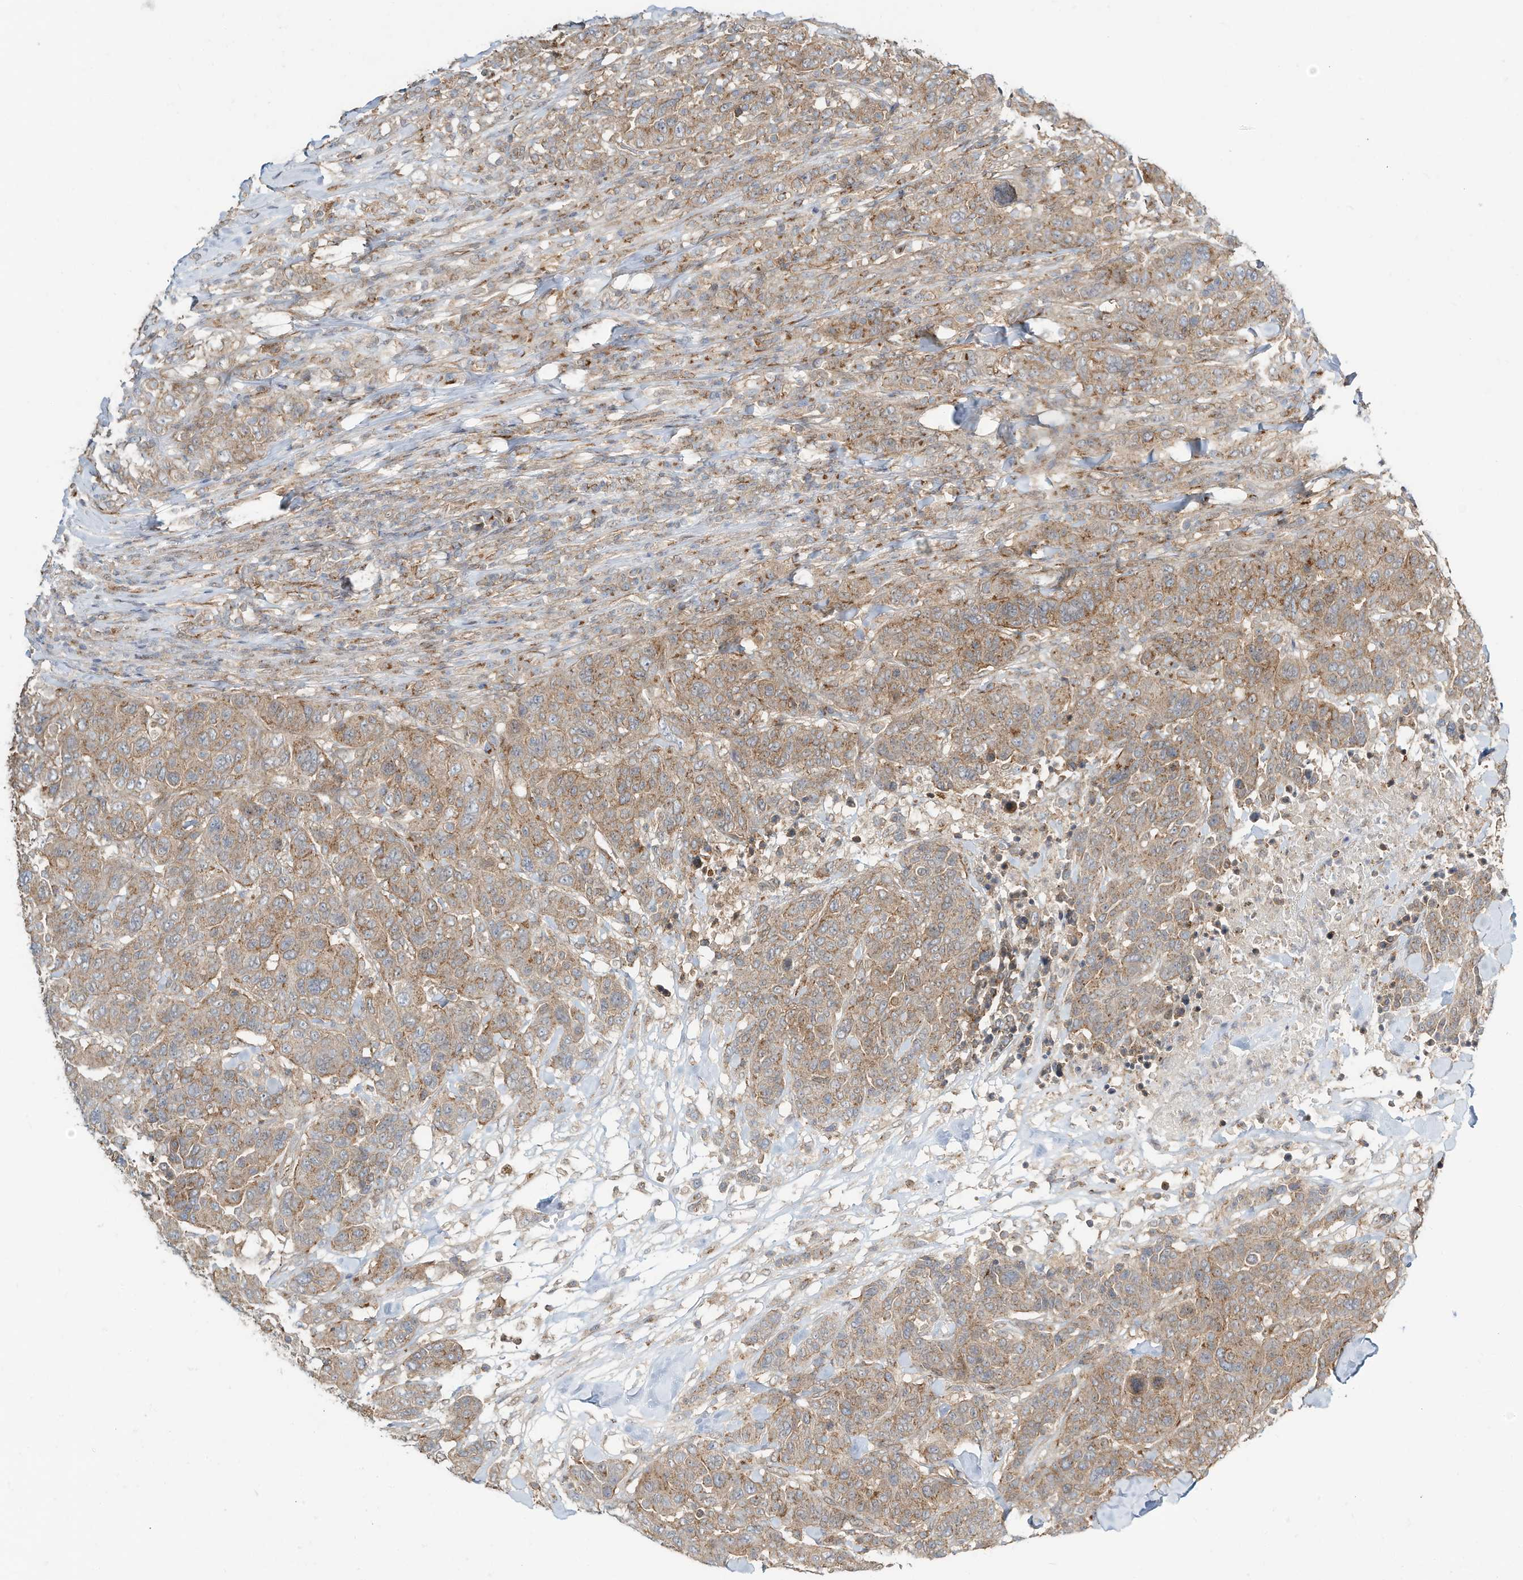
{"staining": {"intensity": "moderate", "quantity": ">75%", "location": "cytoplasmic/membranous"}, "tissue": "breast cancer", "cell_type": "Tumor cells", "image_type": "cancer", "snomed": [{"axis": "morphology", "description": "Duct carcinoma"}, {"axis": "topography", "description": "Breast"}], "caption": "Protein positivity by immunohistochemistry demonstrates moderate cytoplasmic/membranous expression in about >75% of tumor cells in invasive ductal carcinoma (breast). Using DAB (3,3'-diaminobenzidine) (brown) and hematoxylin (blue) stains, captured at high magnification using brightfield microscopy.", "gene": "CUX1", "patient": {"sex": "female", "age": 37}}